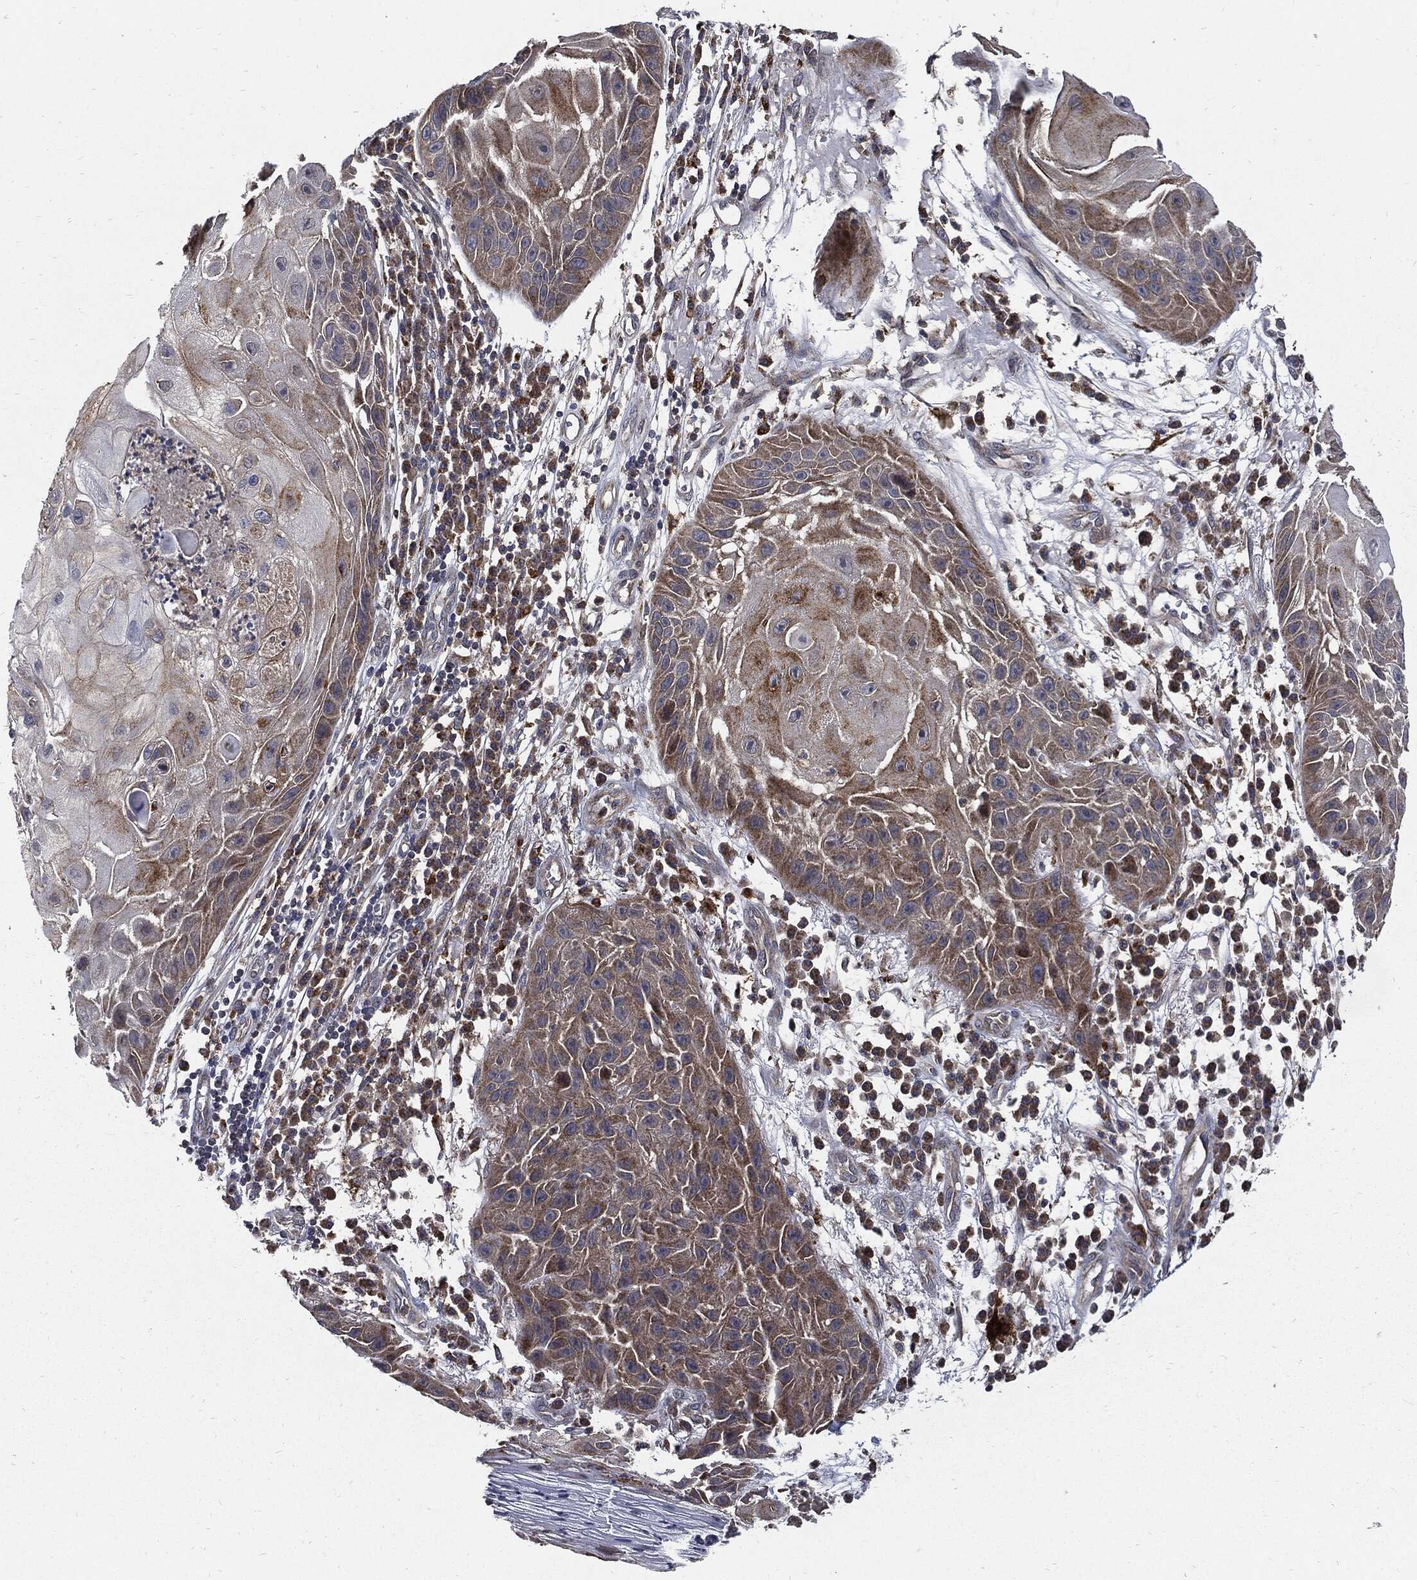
{"staining": {"intensity": "moderate", "quantity": "25%-75%", "location": "cytoplasmic/membranous"}, "tissue": "skin cancer", "cell_type": "Tumor cells", "image_type": "cancer", "snomed": [{"axis": "morphology", "description": "Normal tissue, NOS"}, {"axis": "morphology", "description": "Squamous cell carcinoma, NOS"}, {"axis": "topography", "description": "Skin"}], "caption": "Protein staining by immunohistochemistry (IHC) demonstrates moderate cytoplasmic/membranous positivity in about 25%-75% of tumor cells in skin cancer.", "gene": "SLC31A2", "patient": {"sex": "male", "age": 79}}